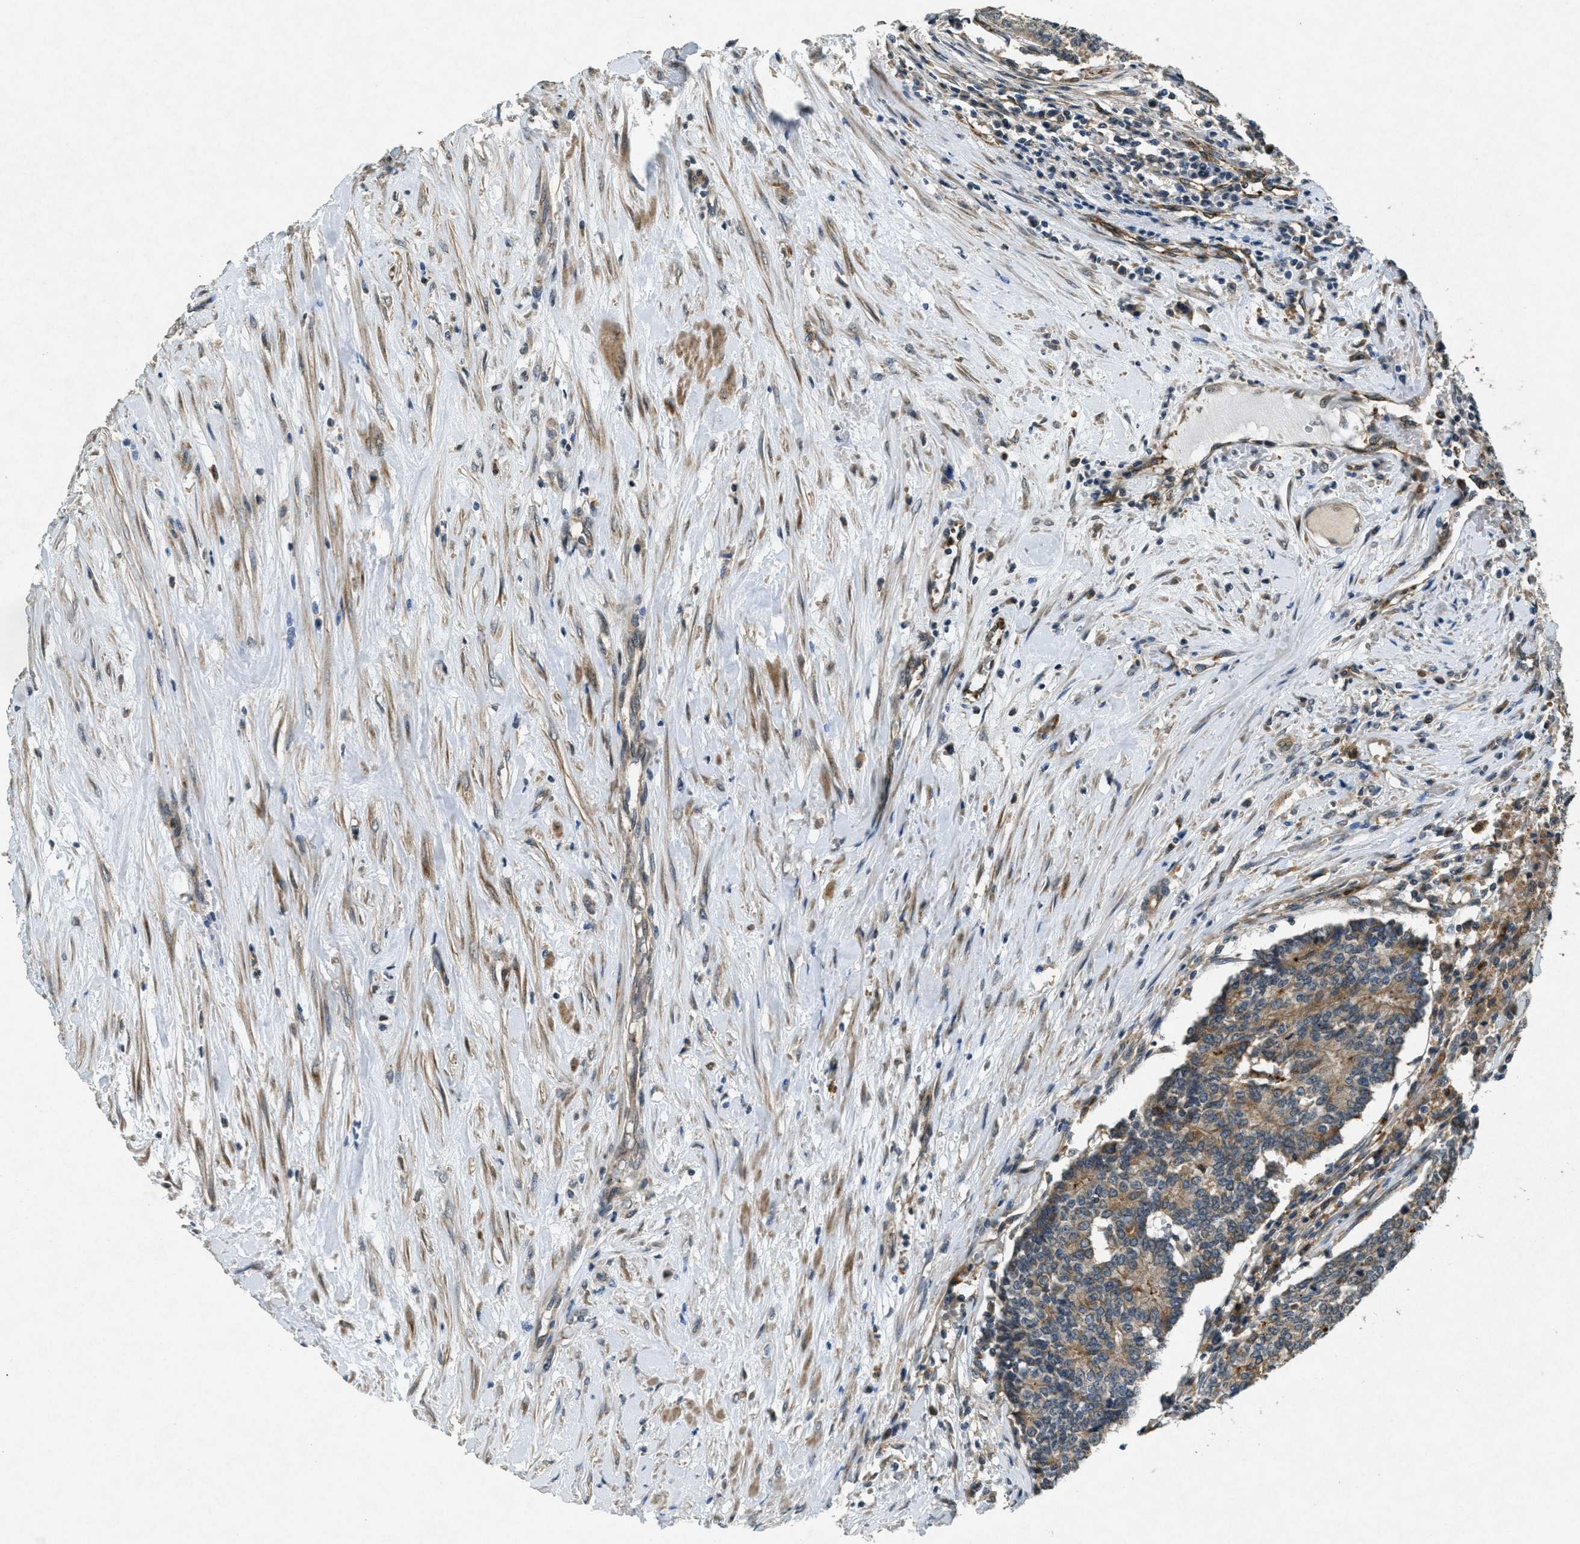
{"staining": {"intensity": "moderate", "quantity": ">75%", "location": "cytoplasmic/membranous"}, "tissue": "prostate cancer", "cell_type": "Tumor cells", "image_type": "cancer", "snomed": [{"axis": "morphology", "description": "Normal tissue, NOS"}, {"axis": "morphology", "description": "Adenocarcinoma, High grade"}, {"axis": "topography", "description": "Prostate"}, {"axis": "topography", "description": "Seminal veicle"}], "caption": "Prostate cancer stained with a brown dye shows moderate cytoplasmic/membranous positive positivity in approximately >75% of tumor cells.", "gene": "RAB3D", "patient": {"sex": "male", "age": 55}}